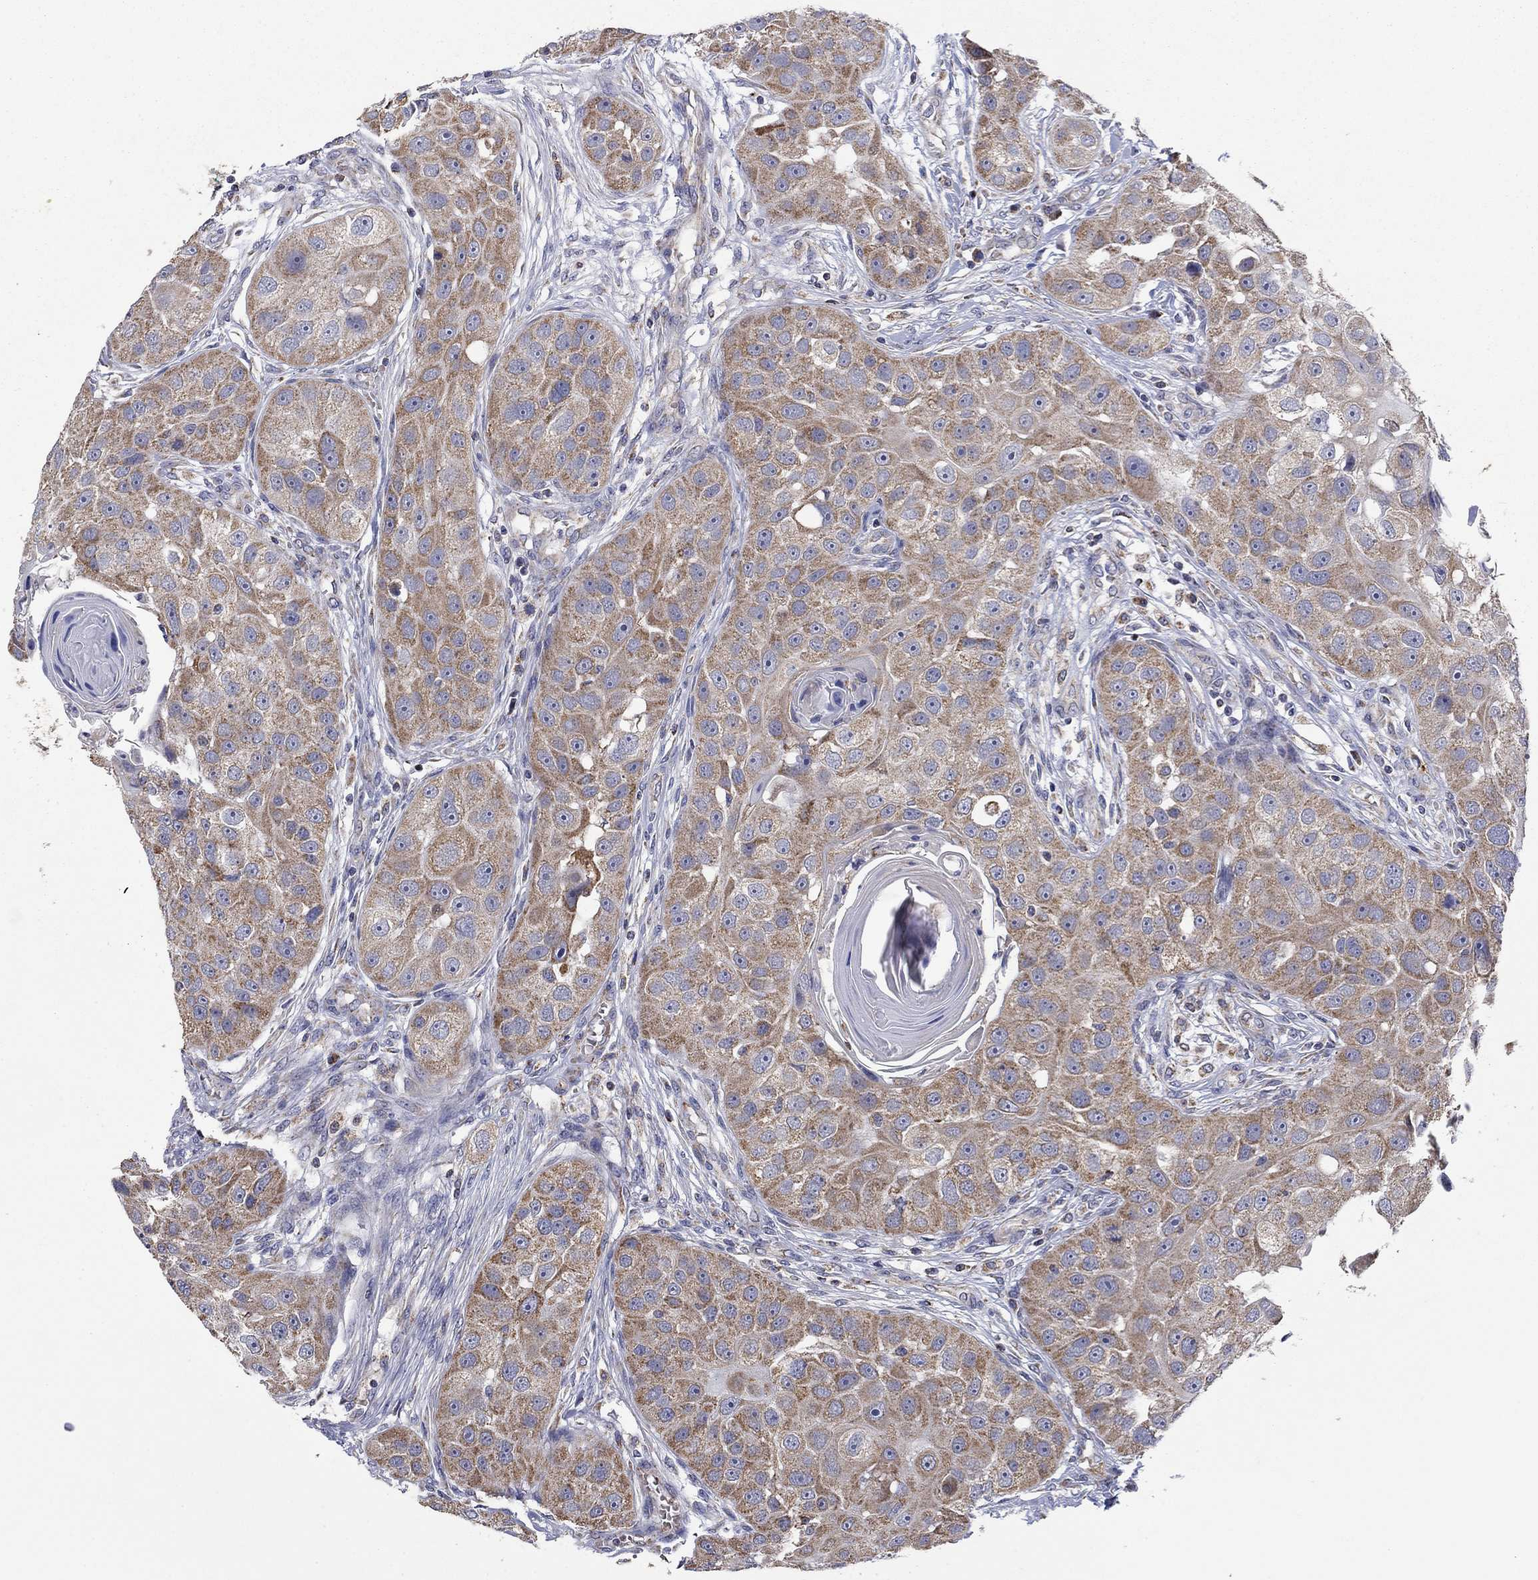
{"staining": {"intensity": "moderate", "quantity": ">75%", "location": "cytoplasmic/membranous"}, "tissue": "head and neck cancer", "cell_type": "Tumor cells", "image_type": "cancer", "snomed": [{"axis": "morphology", "description": "Normal tissue, NOS"}, {"axis": "morphology", "description": "Squamous cell carcinoma, NOS"}, {"axis": "topography", "description": "Skeletal muscle"}, {"axis": "topography", "description": "Head-Neck"}], "caption": "Moderate cytoplasmic/membranous staining for a protein is appreciated in approximately >75% of tumor cells of squamous cell carcinoma (head and neck) using immunohistochemistry (IHC).", "gene": "HPS5", "patient": {"sex": "male", "age": 51}}